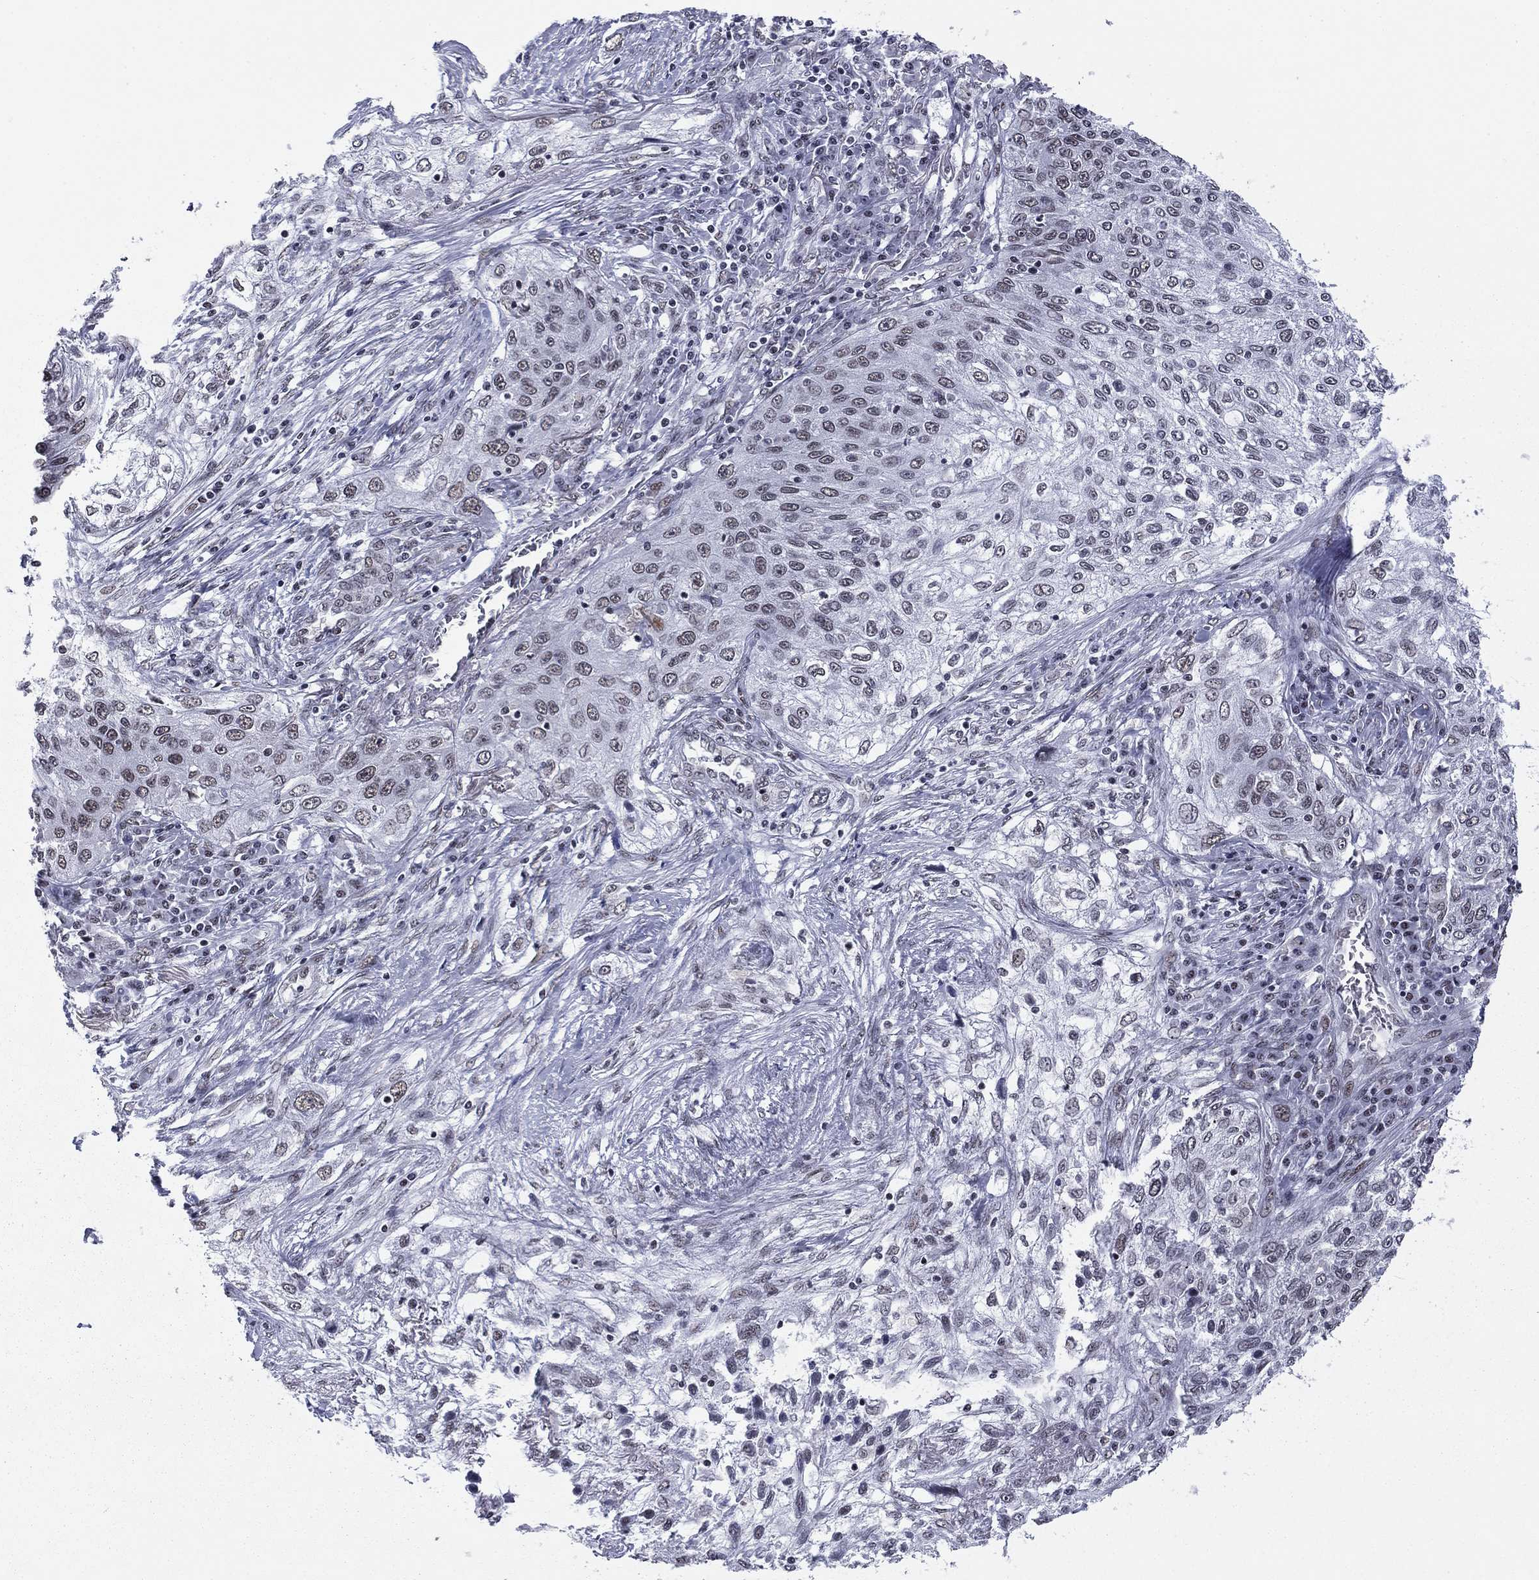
{"staining": {"intensity": "negative", "quantity": "none", "location": "none"}, "tissue": "lung cancer", "cell_type": "Tumor cells", "image_type": "cancer", "snomed": [{"axis": "morphology", "description": "Squamous cell carcinoma, NOS"}, {"axis": "topography", "description": "Lung"}], "caption": "The micrograph exhibits no staining of tumor cells in lung cancer. Nuclei are stained in blue.", "gene": "ETV5", "patient": {"sex": "female", "age": 69}}